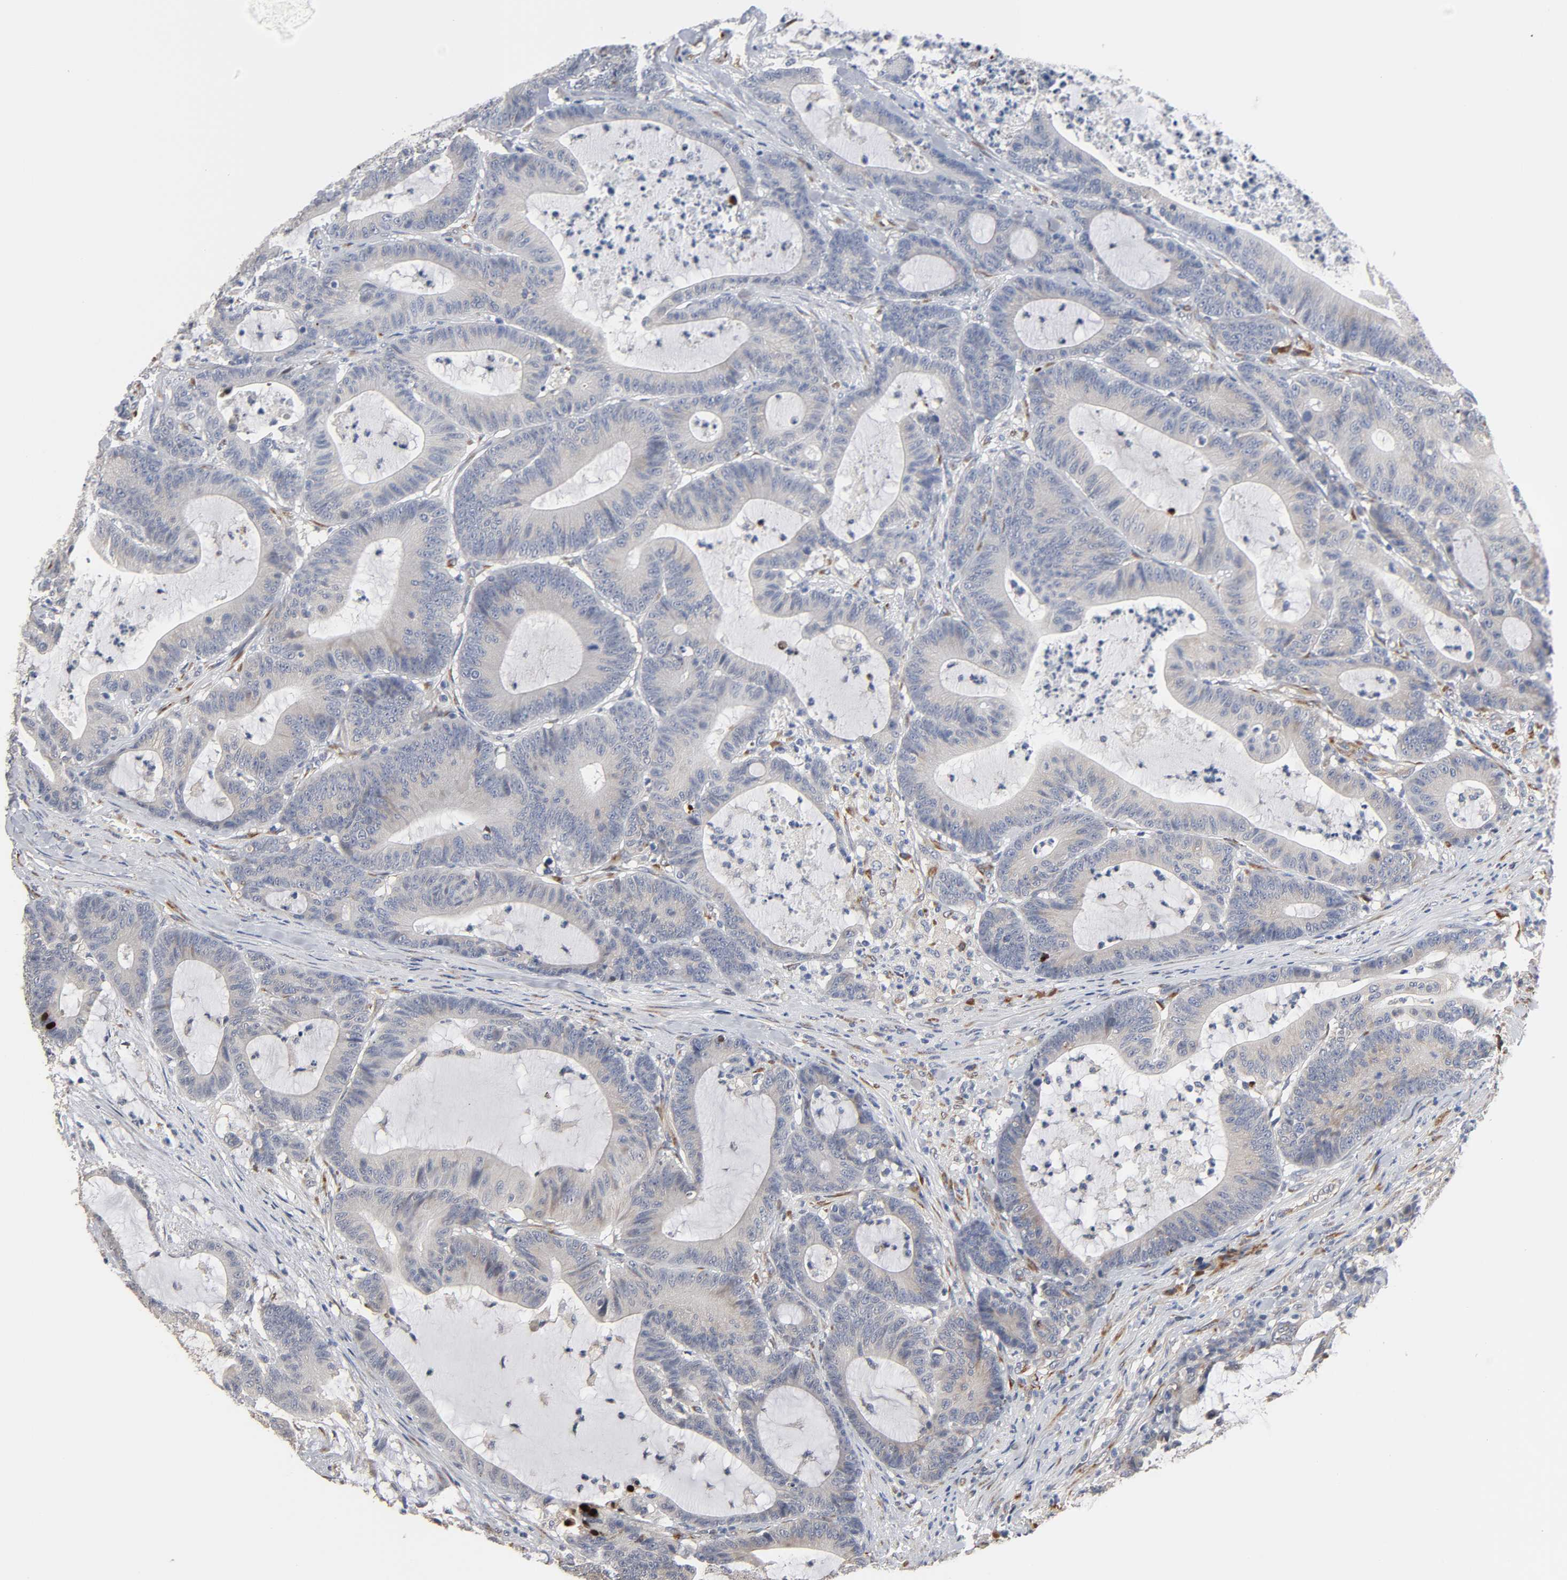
{"staining": {"intensity": "negative", "quantity": "none", "location": "none"}, "tissue": "colorectal cancer", "cell_type": "Tumor cells", "image_type": "cancer", "snomed": [{"axis": "morphology", "description": "Adenocarcinoma, NOS"}, {"axis": "topography", "description": "Colon"}], "caption": "DAB (3,3'-diaminobenzidine) immunohistochemical staining of human colorectal cancer reveals no significant staining in tumor cells.", "gene": "HDLBP", "patient": {"sex": "female", "age": 84}}